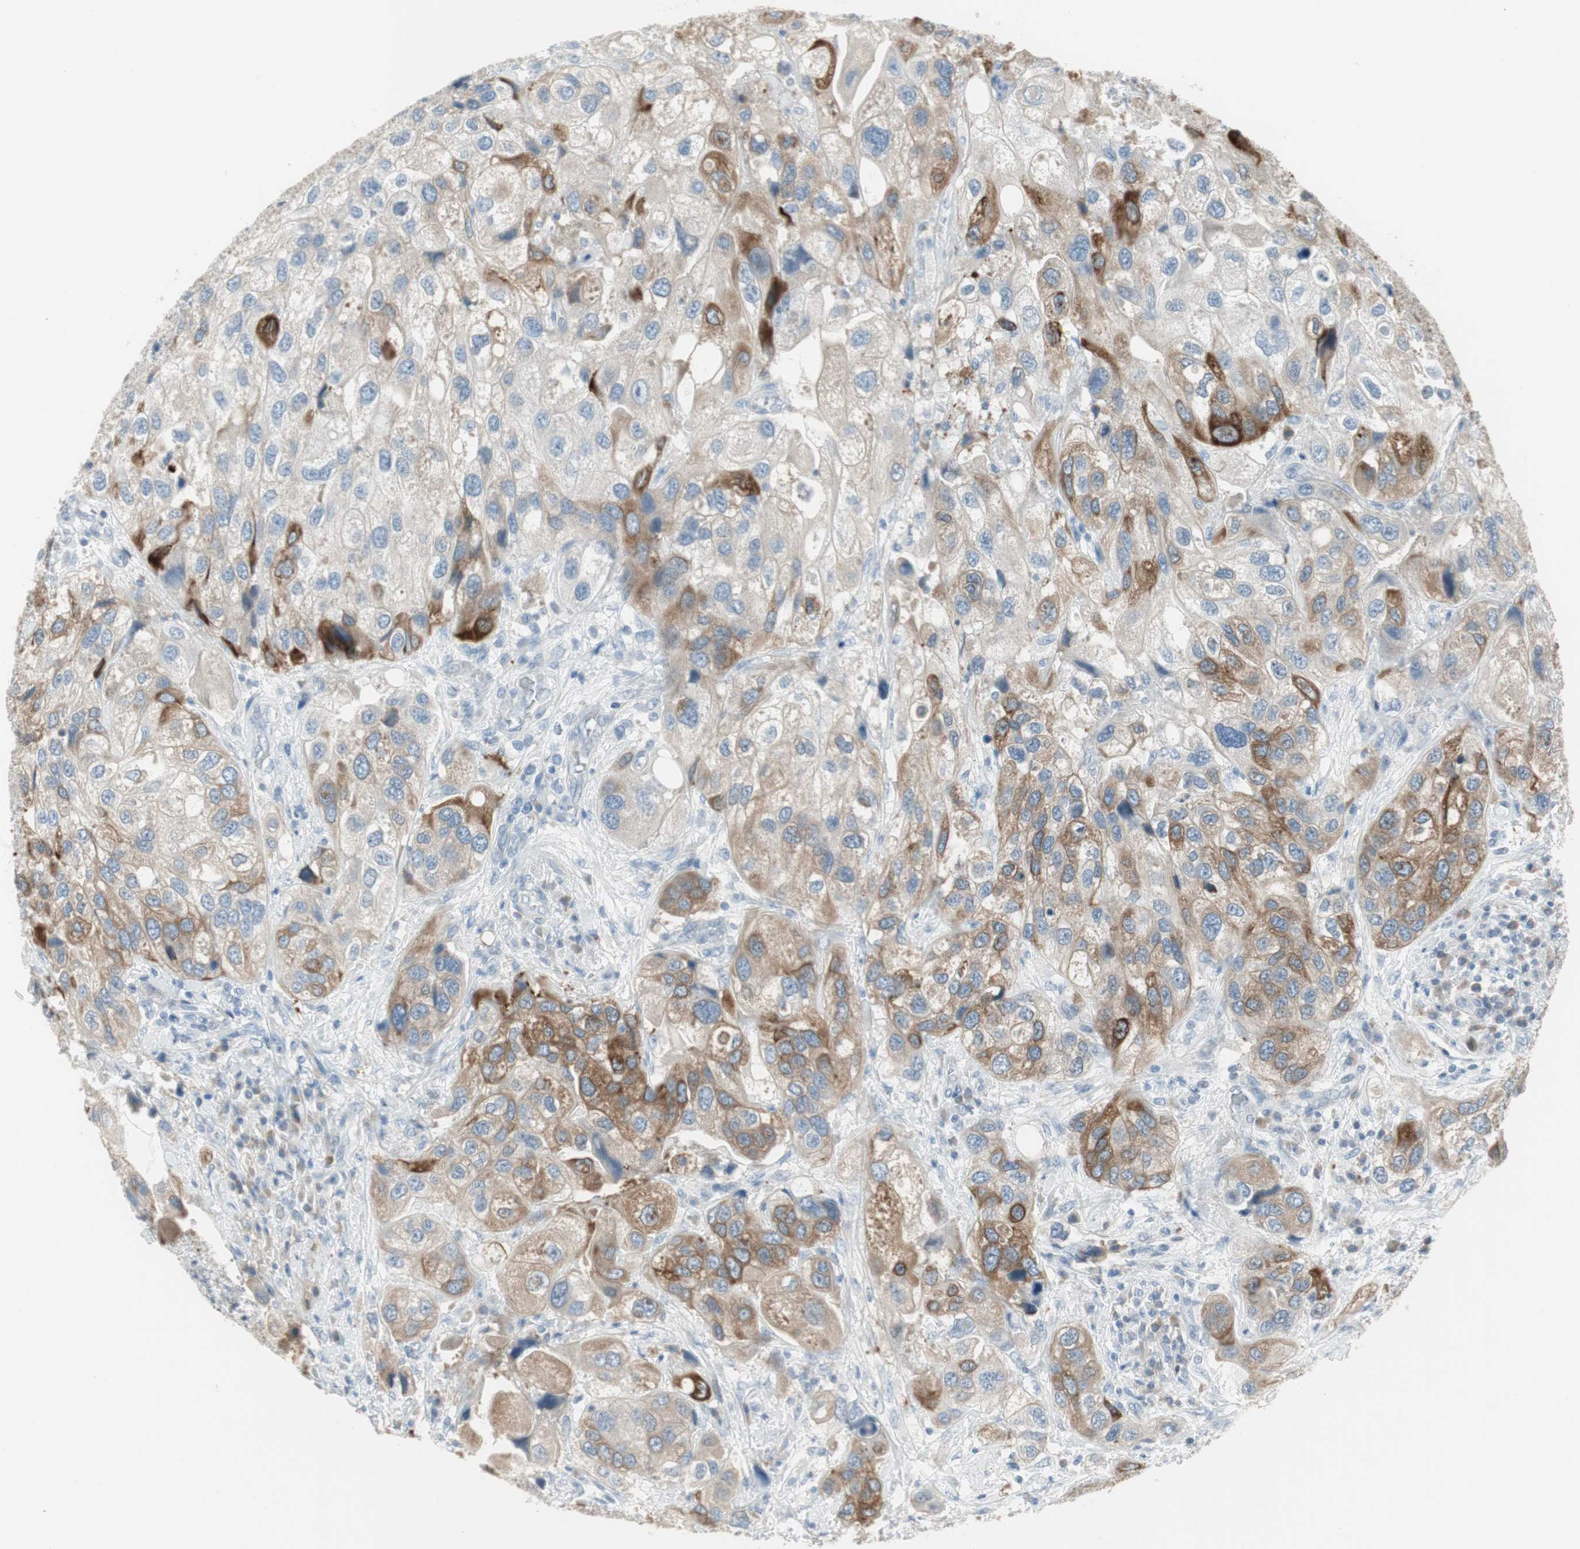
{"staining": {"intensity": "moderate", "quantity": "25%-75%", "location": "cytoplasmic/membranous"}, "tissue": "urothelial cancer", "cell_type": "Tumor cells", "image_type": "cancer", "snomed": [{"axis": "morphology", "description": "Urothelial carcinoma, High grade"}, {"axis": "topography", "description": "Urinary bladder"}], "caption": "IHC (DAB) staining of human urothelial cancer shows moderate cytoplasmic/membranous protein staining in approximately 25%-75% of tumor cells.", "gene": "AGR2", "patient": {"sex": "female", "age": 64}}